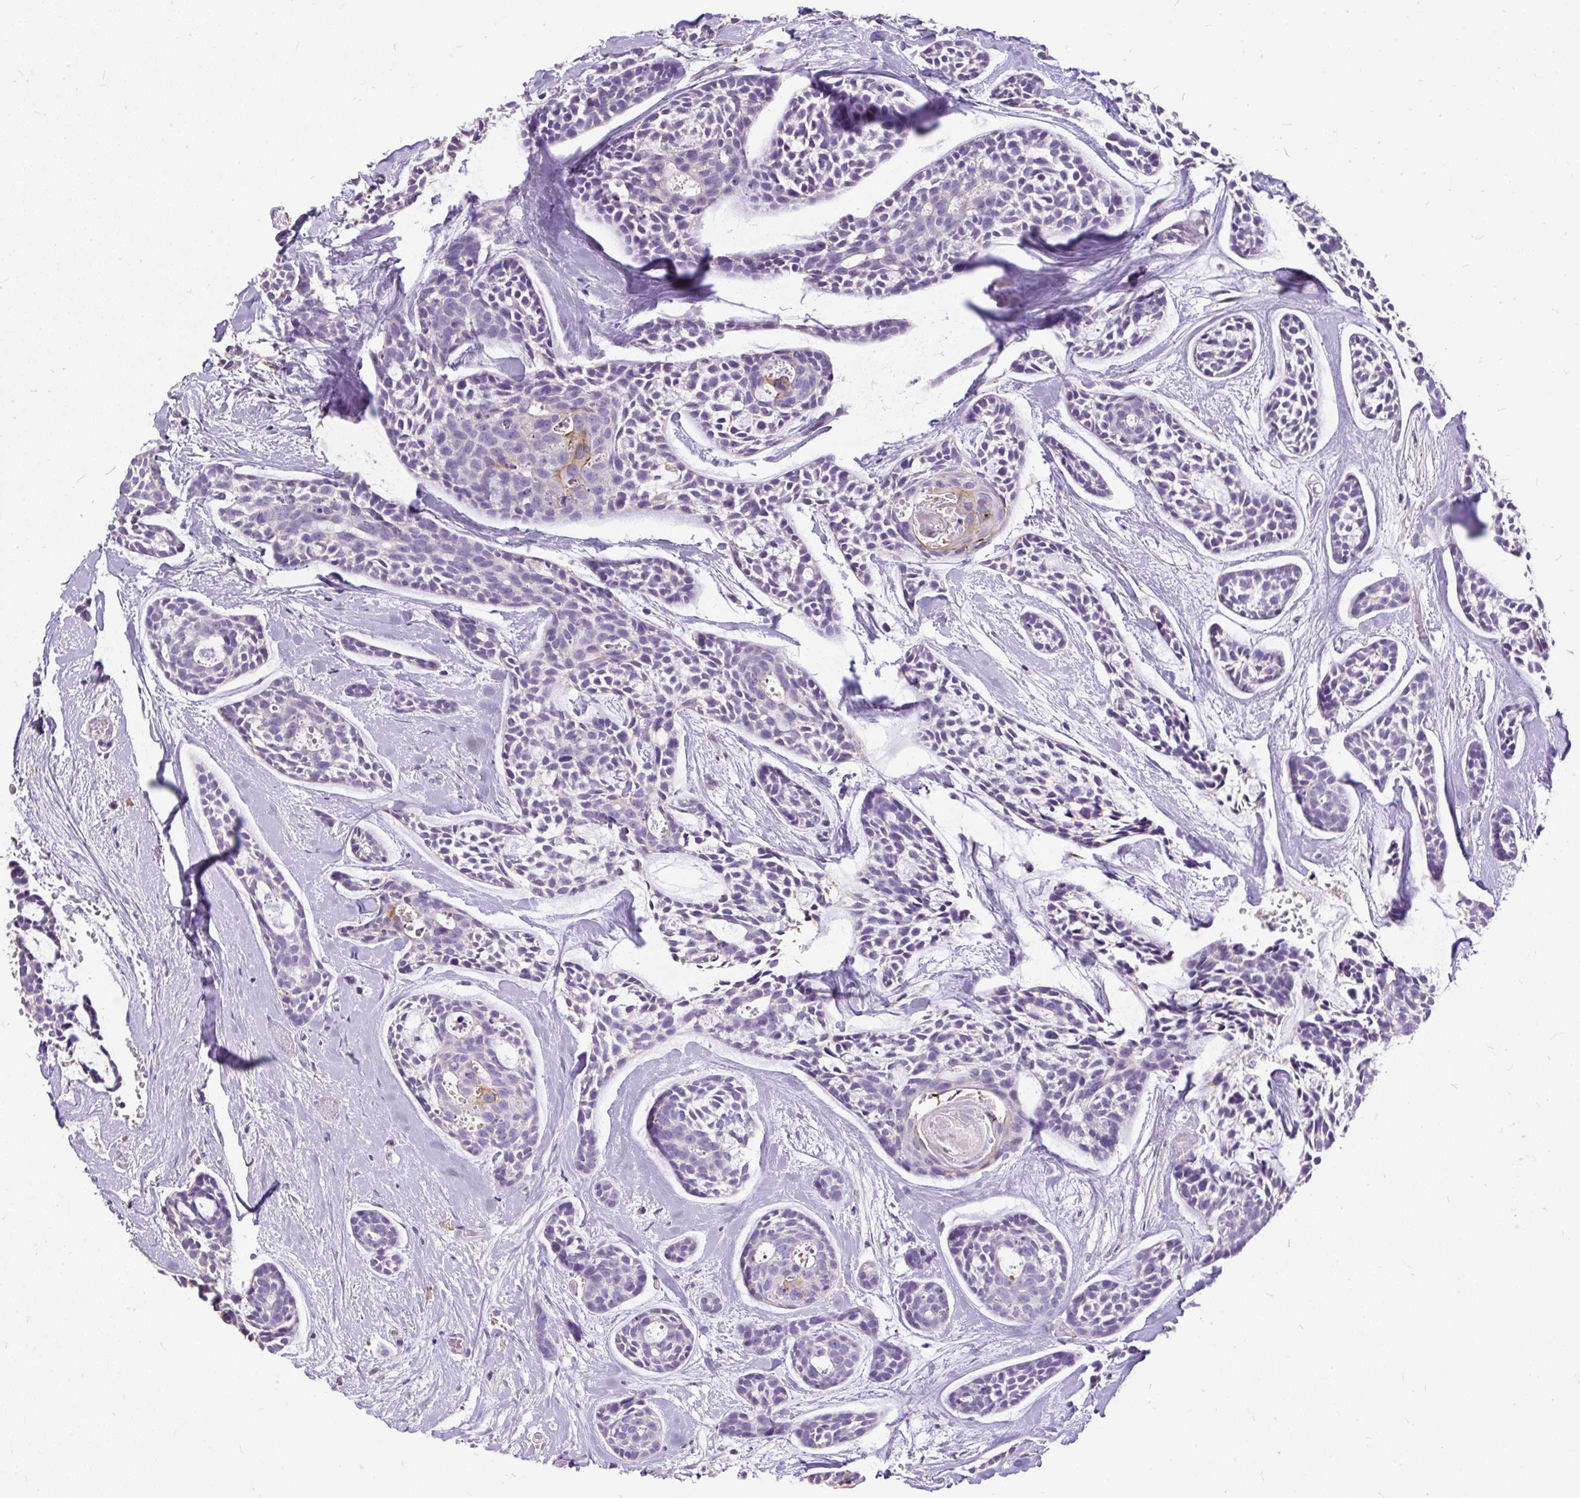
{"staining": {"intensity": "weak", "quantity": "<25%", "location": "cytoplasmic/membranous"}, "tissue": "head and neck cancer", "cell_type": "Tumor cells", "image_type": "cancer", "snomed": [{"axis": "morphology", "description": "Adenocarcinoma, NOS"}, {"axis": "topography", "description": "Subcutis"}, {"axis": "topography", "description": "Head-Neck"}], "caption": "A high-resolution histopathology image shows immunohistochemistry staining of head and neck cancer, which displays no significant staining in tumor cells. The staining is performed using DAB (3,3'-diaminobenzidine) brown chromogen with nuclei counter-stained in using hematoxylin.", "gene": "GBX1", "patient": {"sex": "female", "age": 73}}